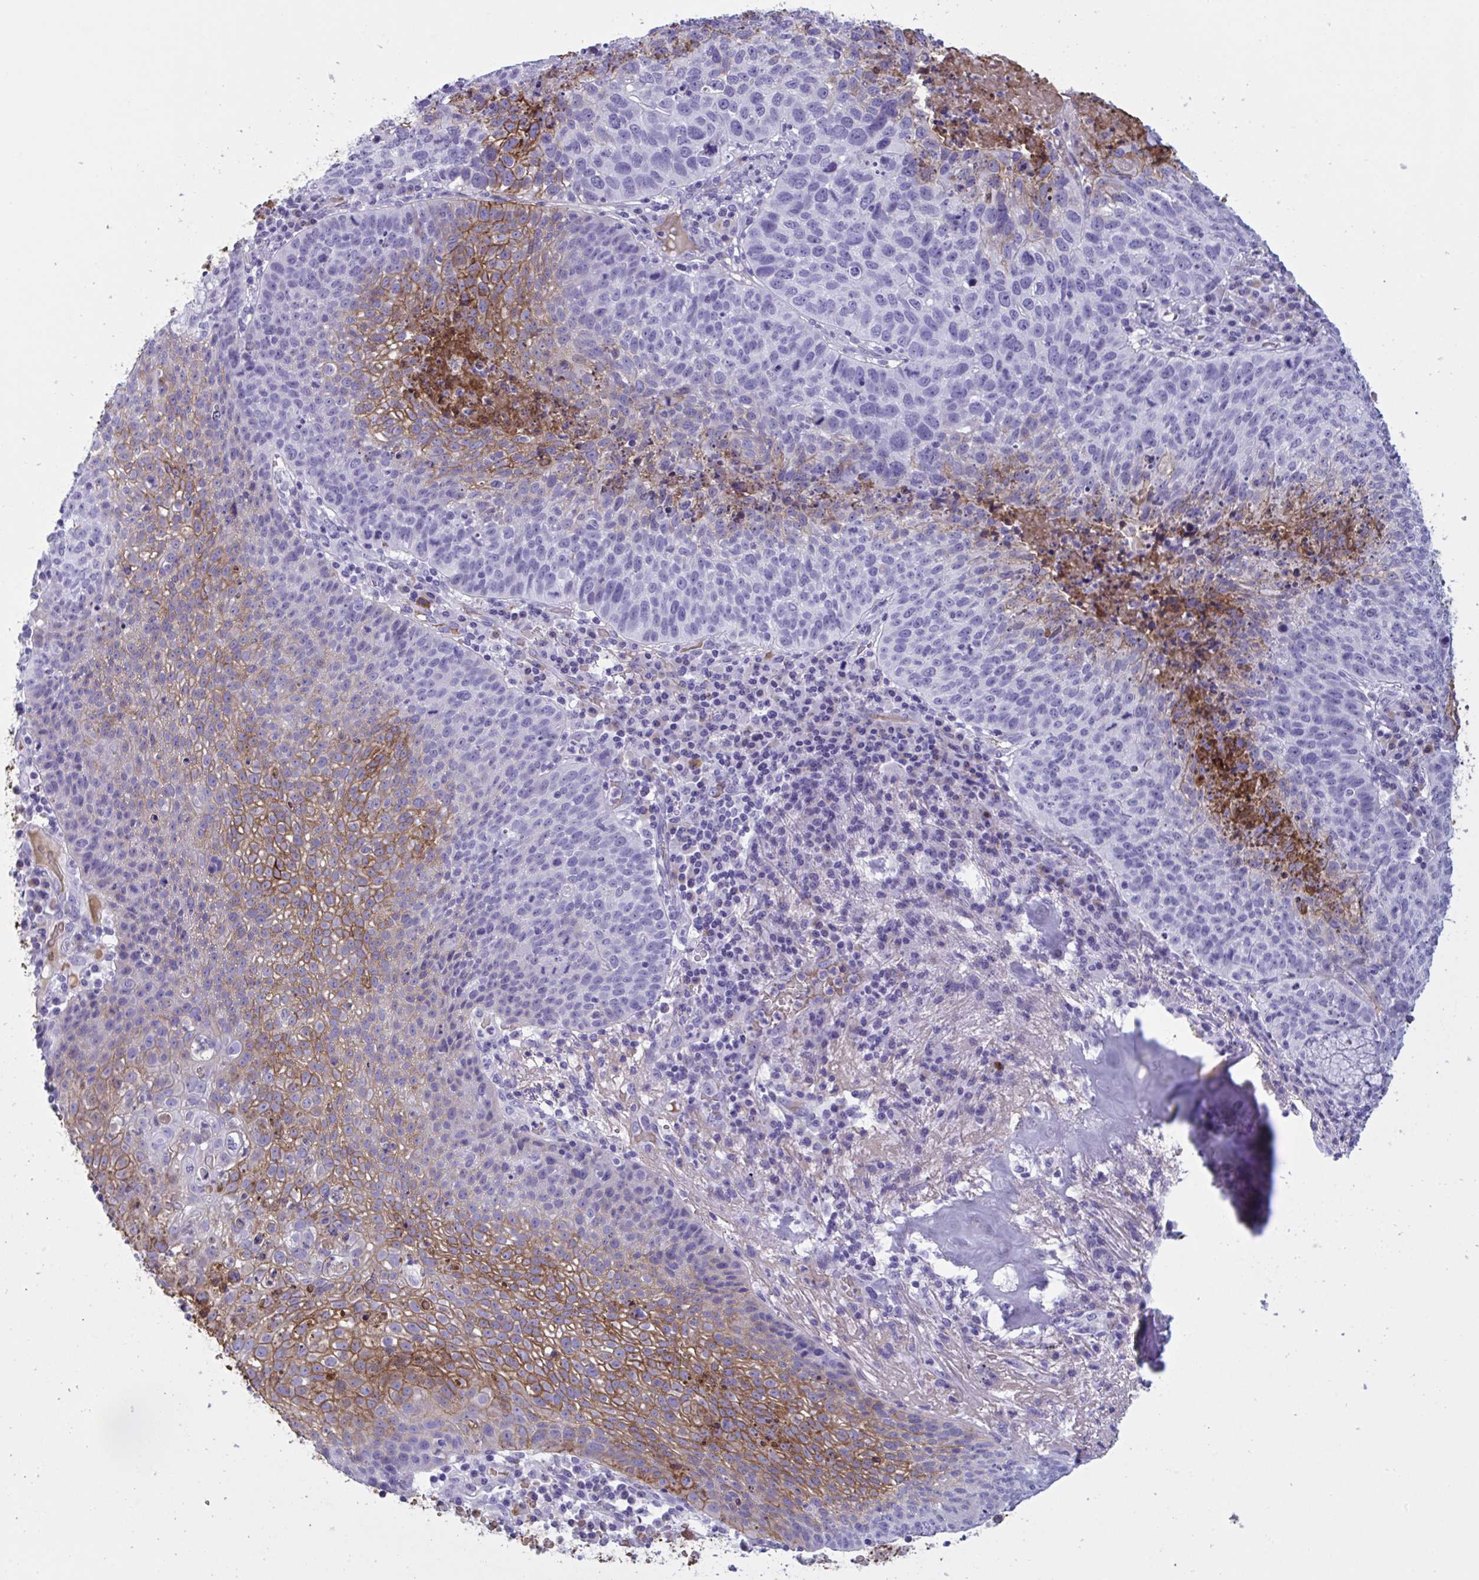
{"staining": {"intensity": "moderate", "quantity": "25%-75%", "location": "cytoplasmic/membranous"}, "tissue": "lung cancer", "cell_type": "Tumor cells", "image_type": "cancer", "snomed": [{"axis": "morphology", "description": "Squamous cell carcinoma, NOS"}, {"axis": "topography", "description": "Lung"}], "caption": "A micrograph showing moderate cytoplasmic/membranous staining in about 25%-75% of tumor cells in lung cancer, as visualized by brown immunohistochemical staining.", "gene": "SLC2A1", "patient": {"sex": "male", "age": 63}}